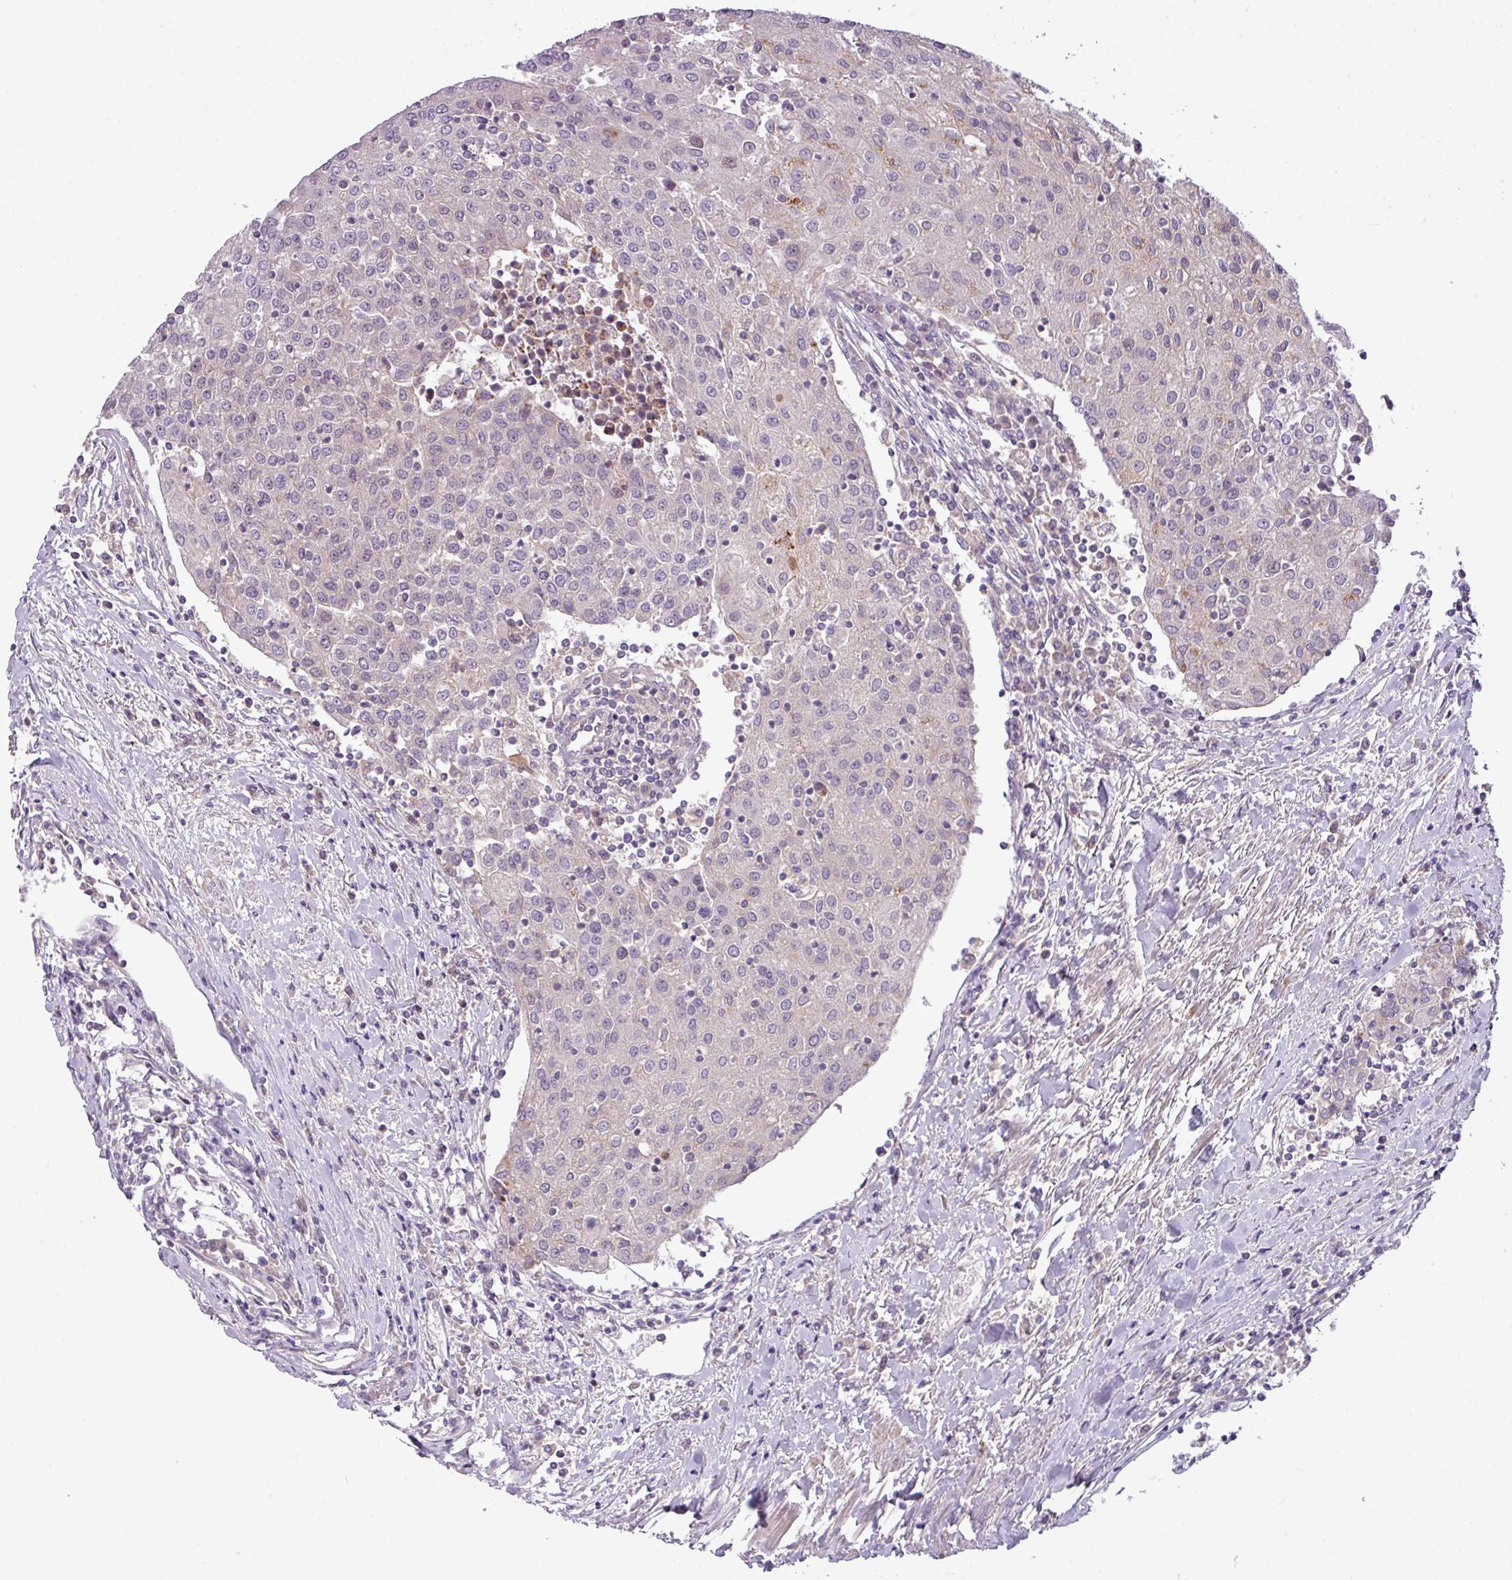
{"staining": {"intensity": "negative", "quantity": "none", "location": "none"}, "tissue": "urothelial cancer", "cell_type": "Tumor cells", "image_type": "cancer", "snomed": [{"axis": "morphology", "description": "Urothelial carcinoma, High grade"}, {"axis": "topography", "description": "Urinary bladder"}], "caption": "Immunohistochemistry histopathology image of urothelial cancer stained for a protein (brown), which demonstrates no expression in tumor cells.", "gene": "ZNF35", "patient": {"sex": "female", "age": 85}}